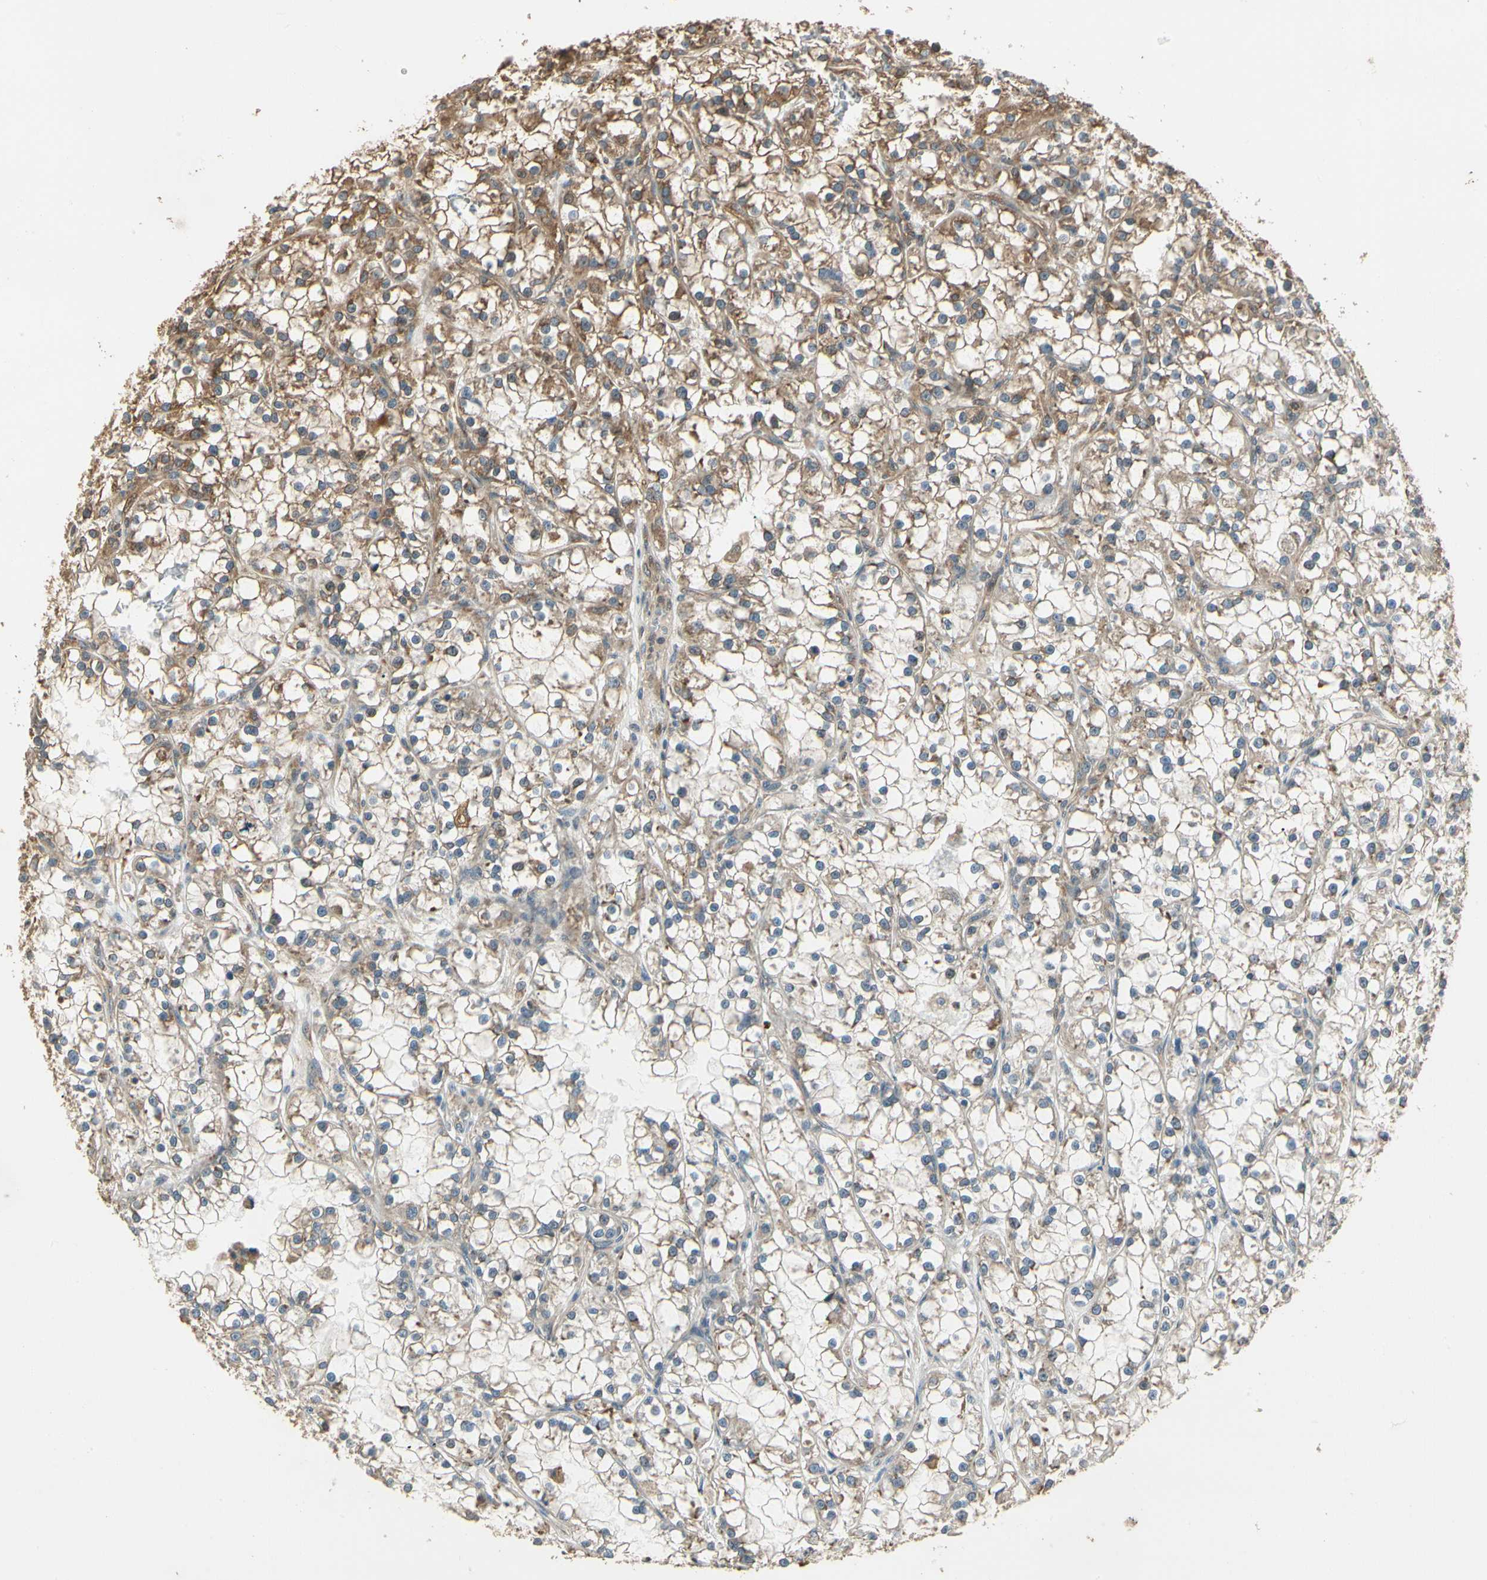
{"staining": {"intensity": "moderate", "quantity": ">75%", "location": "cytoplasmic/membranous"}, "tissue": "renal cancer", "cell_type": "Tumor cells", "image_type": "cancer", "snomed": [{"axis": "morphology", "description": "Adenocarcinoma, NOS"}, {"axis": "topography", "description": "Kidney"}], "caption": "The immunohistochemical stain shows moderate cytoplasmic/membranous staining in tumor cells of renal adenocarcinoma tissue.", "gene": "CCT7", "patient": {"sex": "female", "age": 52}}